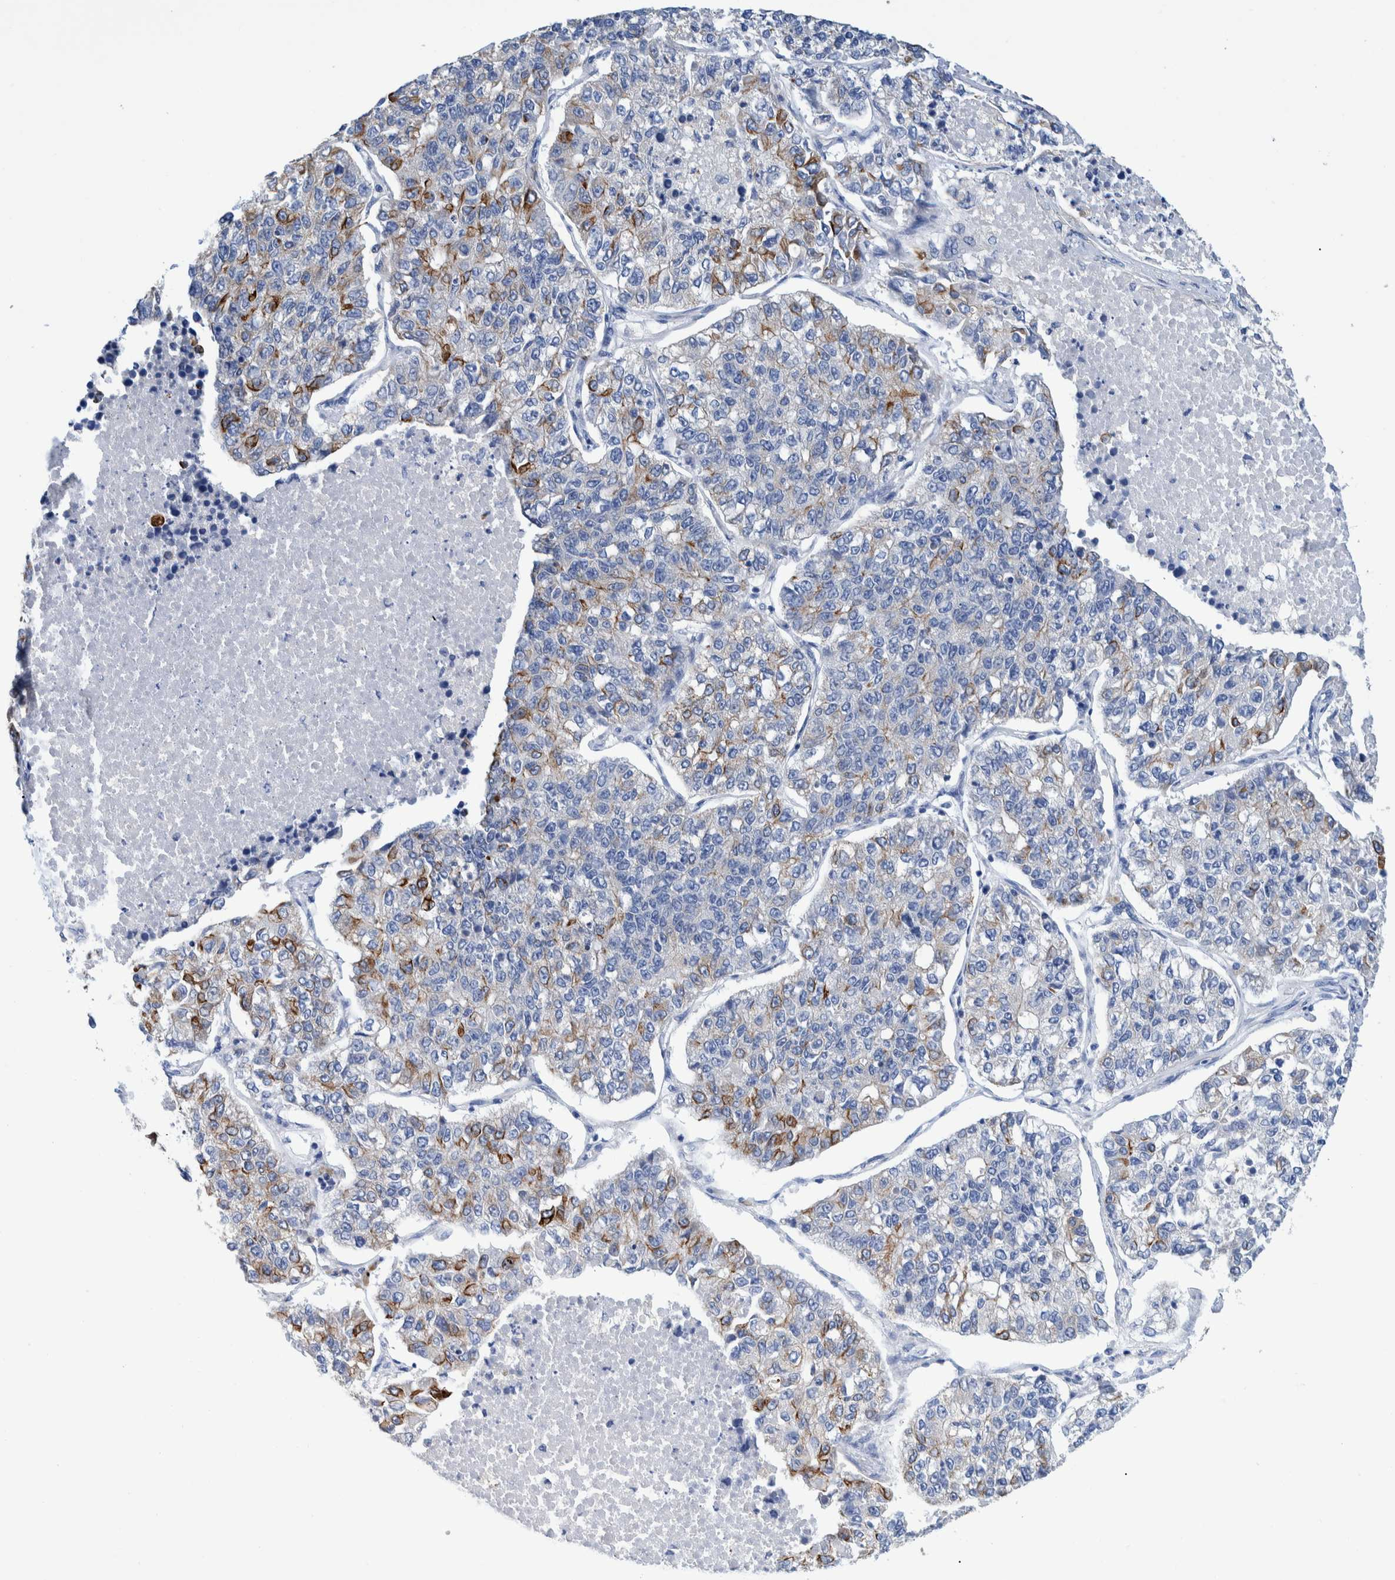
{"staining": {"intensity": "moderate", "quantity": "<25%", "location": "cytoplasmic/membranous"}, "tissue": "lung cancer", "cell_type": "Tumor cells", "image_type": "cancer", "snomed": [{"axis": "morphology", "description": "Adenocarcinoma, NOS"}, {"axis": "topography", "description": "Lung"}], "caption": "The histopathology image reveals a brown stain indicating the presence of a protein in the cytoplasmic/membranous of tumor cells in adenocarcinoma (lung). The staining was performed using DAB (3,3'-diaminobenzidine) to visualize the protein expression in brown, while the nuclei were stained in blue with hematoxylin (Magnification: 20x).", "gene": "MKS1", "patient": {"sex": "male", "age": 49}}